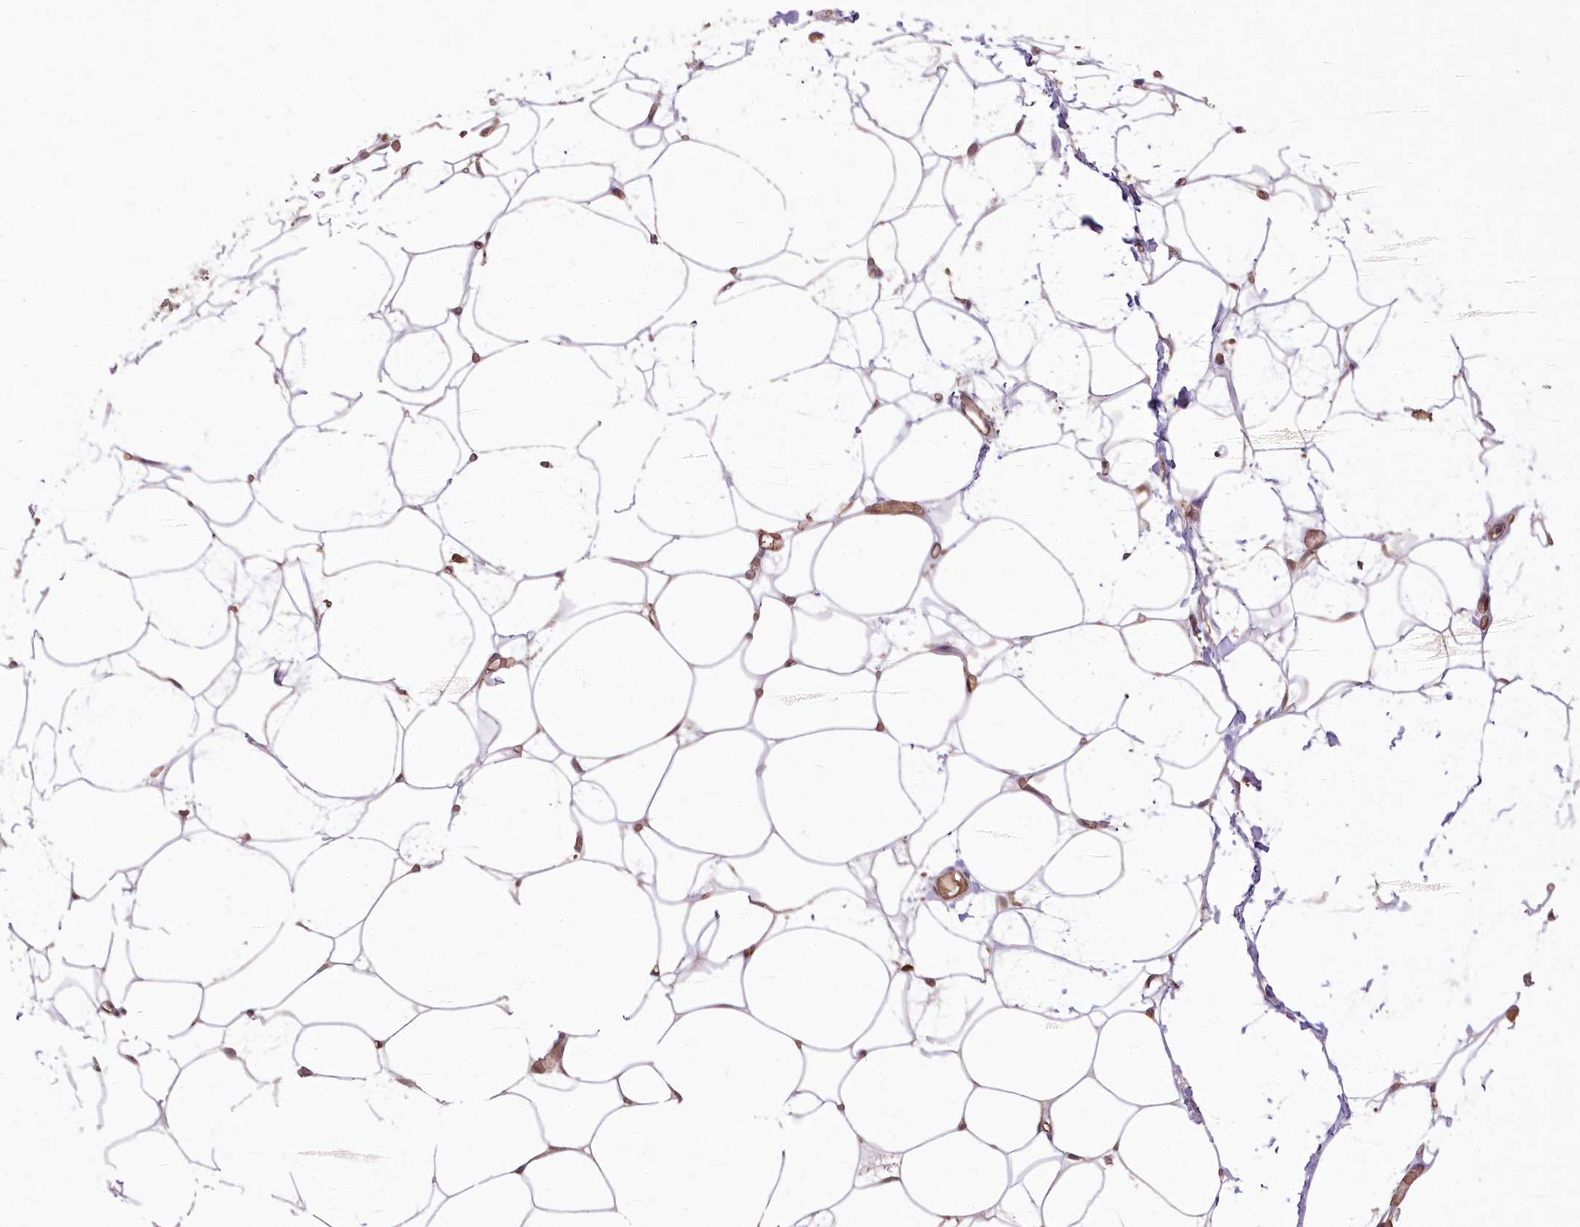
{"staining": {"intensity": "moderate", "quantity": "25%-75%", "location": "cytoplasmic/membranous,nuclear"}, "tissue": "adipose tissue", "cell_type": "Adipocytes", "image_type": "normal", "snomed": [{"axis": "morphology", "description": "Normal tissue, NOS"}, {"axis": "topography", "description": "Breast"}], "caption": "Immunohistochemical staining of benign human adipose tissue exhibits medium levels of moderate cytoplasmic/membranous,nuclear staining in approximately 25%-75% of adipocytes. Using DAB (3,3'-diaminobenzidine) (brown) and hematoxylin (blue) stains, captured at high magnification using brightfield microscopy.", "gene": "R3HDM2", "patient": {"sex": "female", "age": 23}}